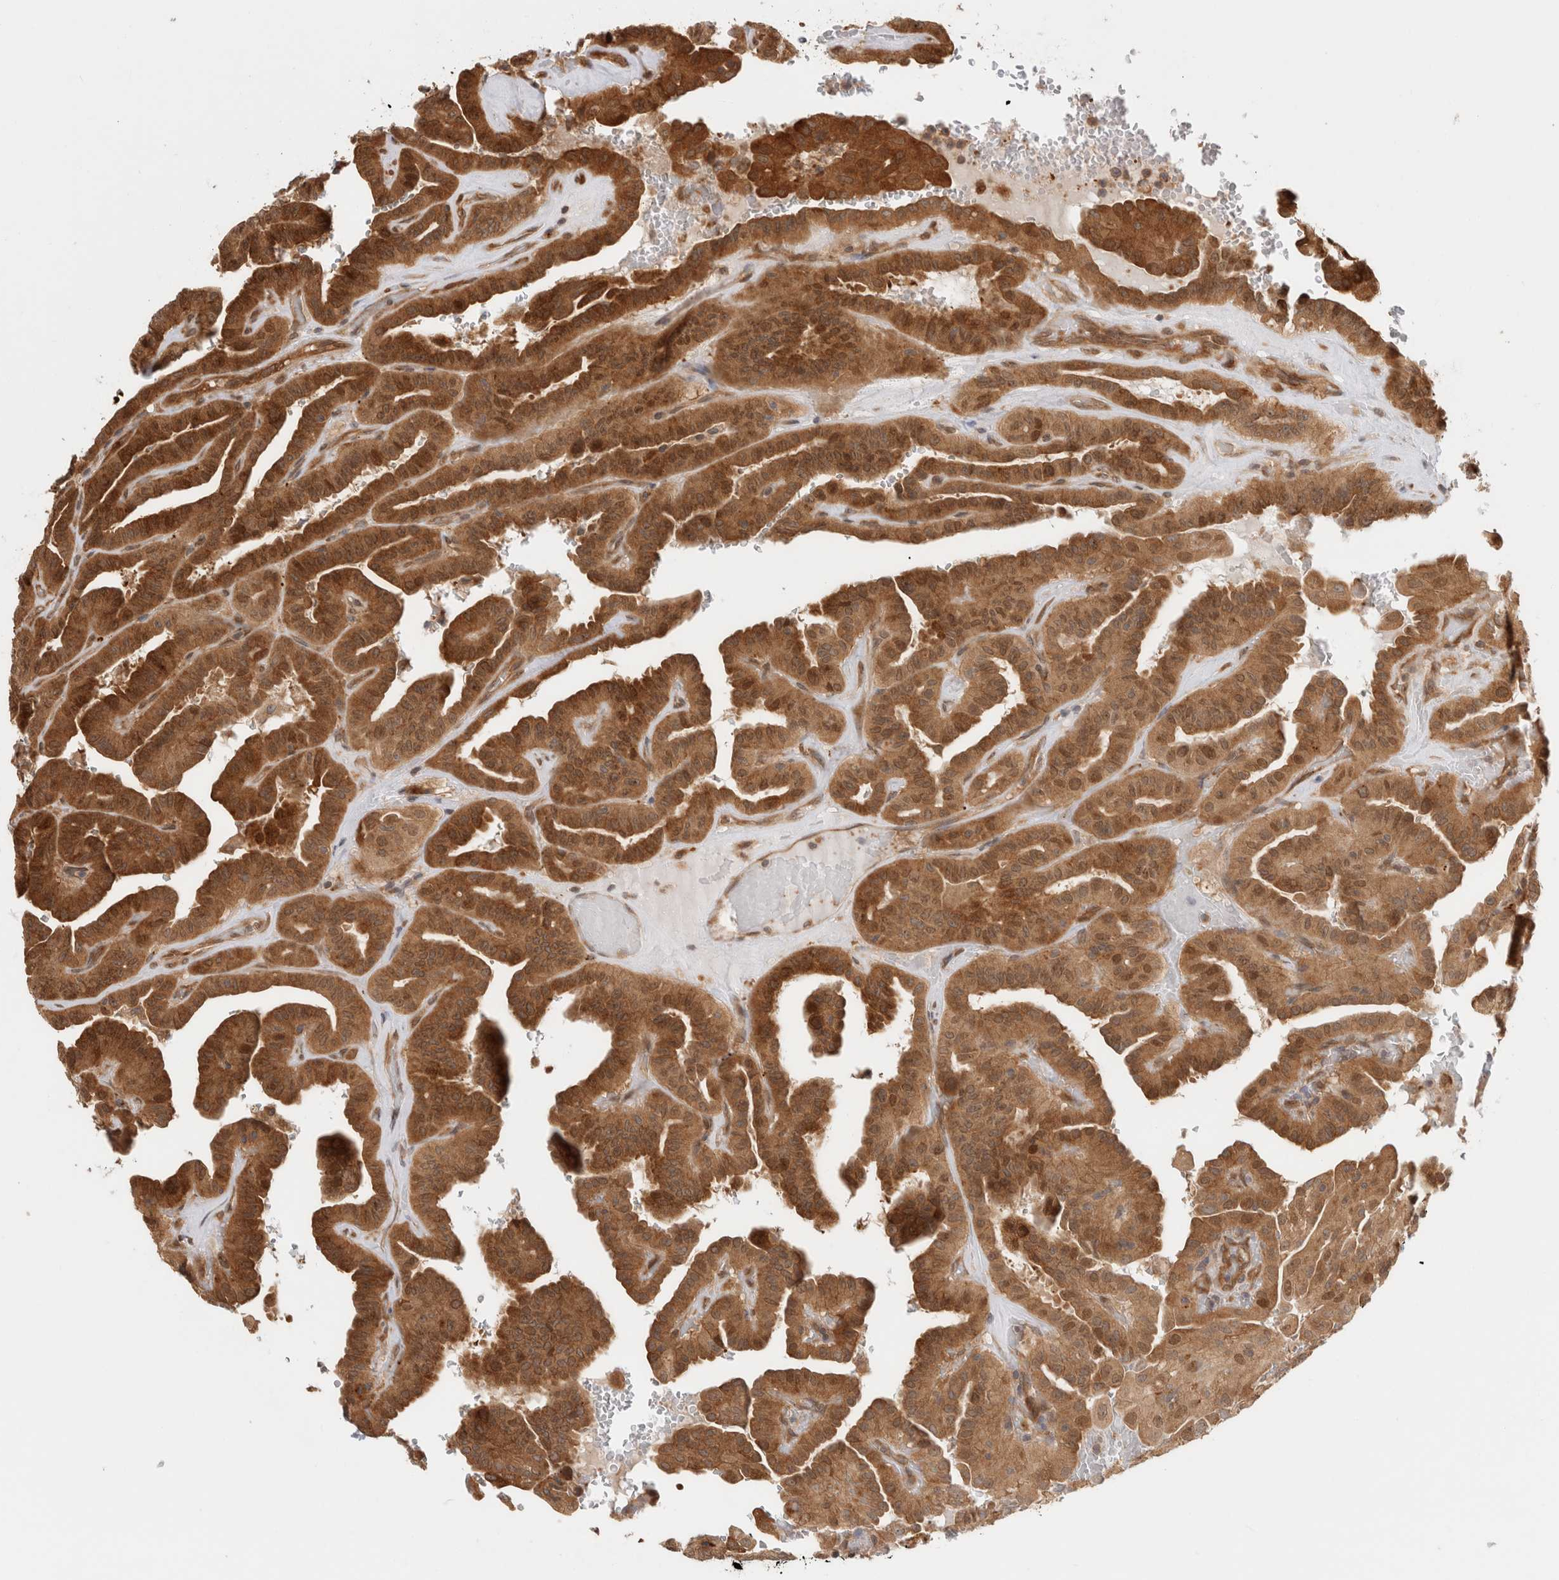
{"staining": {"intensity": "moderate", "quantity": ">75%", "location": "cytoplasmic/membranous"}, "tissue": "thyroid cancer", "cell_type": "Tumor cells", "image_type": "cancer", "snomed": [{"axis": "morphology", "description": "Papillary adenocarcinoma, NOS"}, {"axis": "topography", "description": "Thyroid gland"}], "caption": "Protein expression analysis of thyroid cancer displays moderate cytoplasmic/membranous staining in about >75% of tumor cells. (IHC, brightfield microscopy, high magnification).", "gene": "ACTL9", "patient": {"sex": "male", "age": 77}}